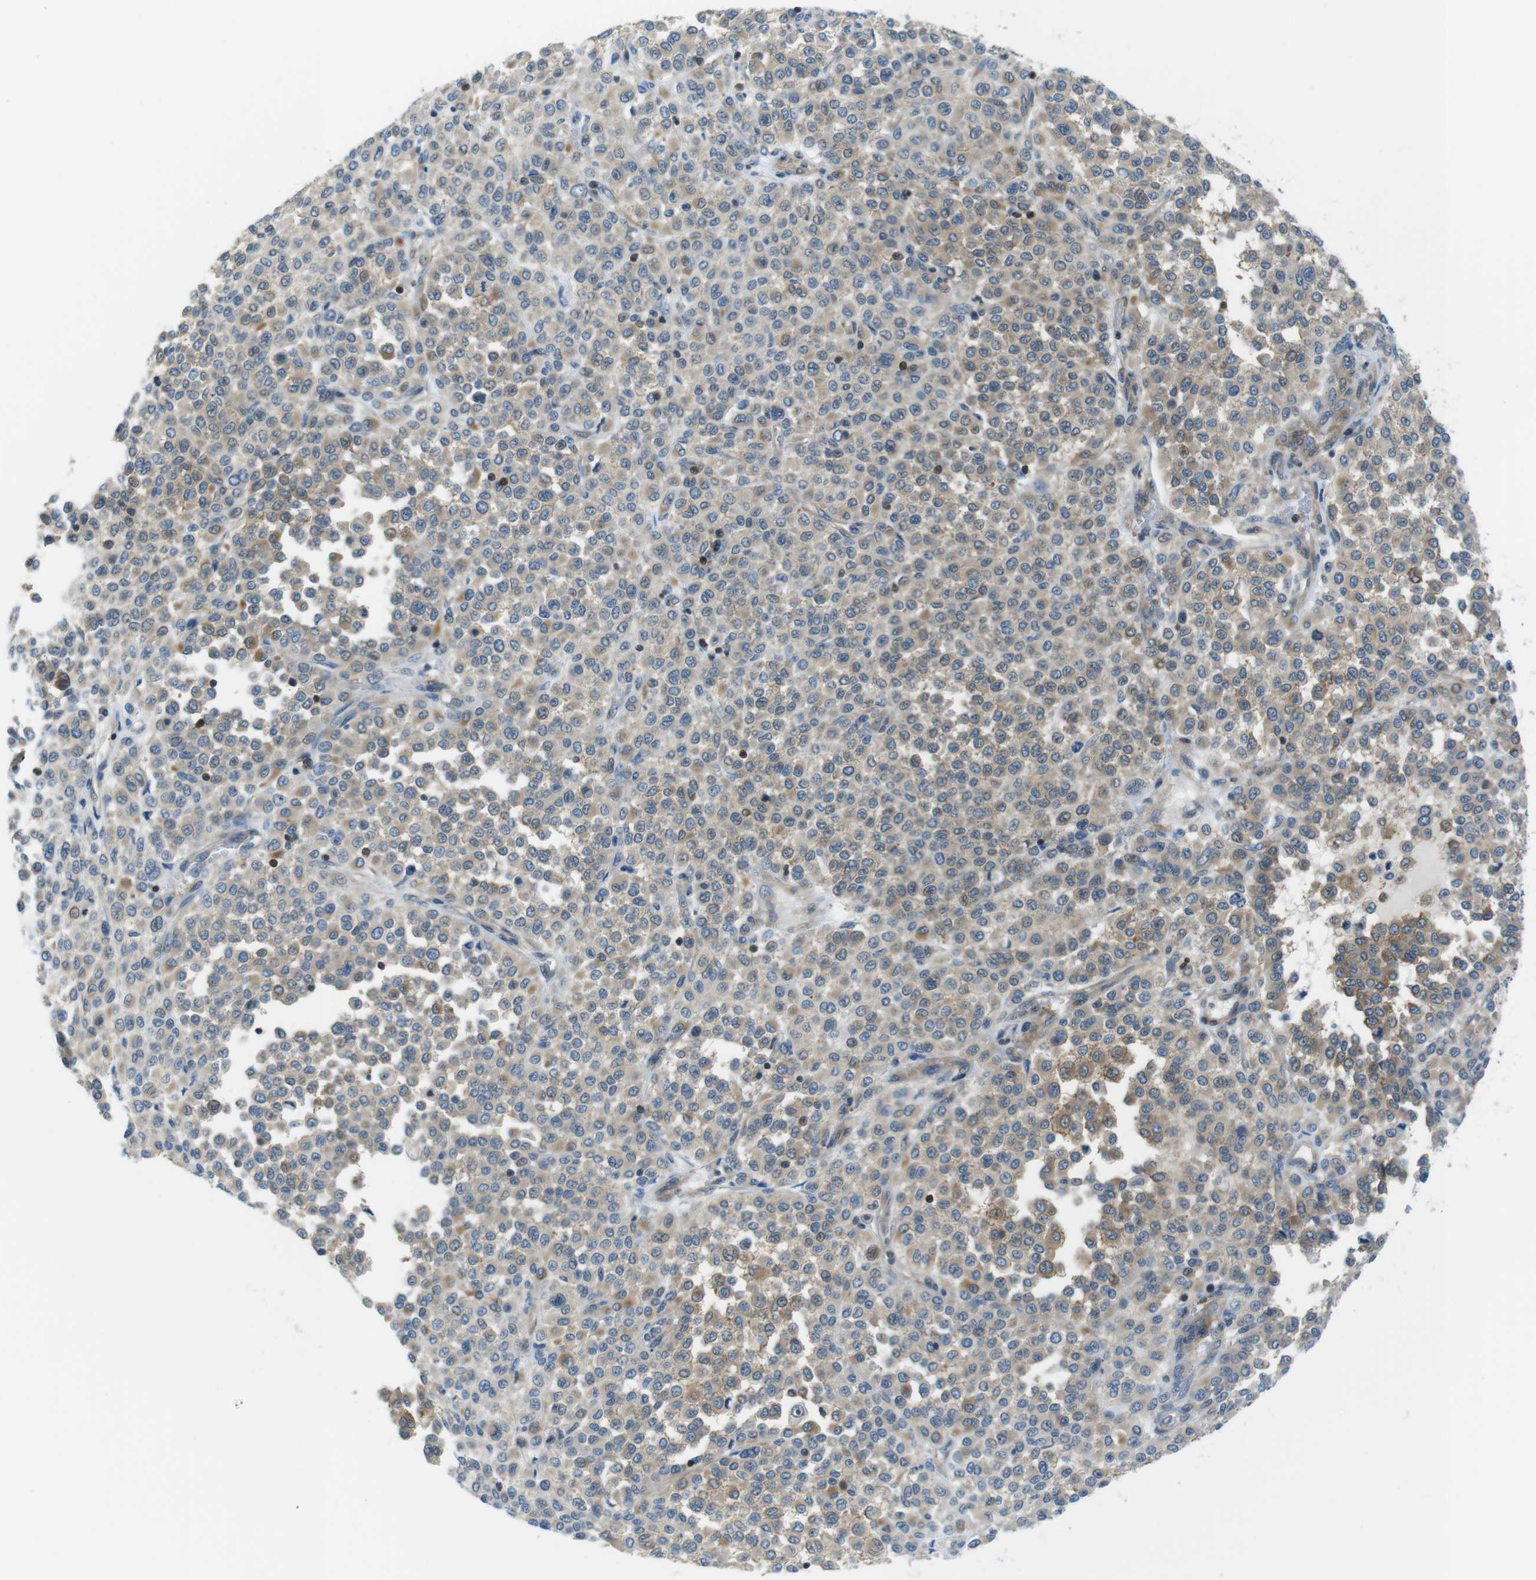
{"staining": {"intensity": "moderate", "quantity": "25%-75%", "location": "cytoplasmic/membranous"}, "tissue": "melanoma", "cell_type": "Tumor cells", "image_type": "cancer", "snomed": [{"axis": "morphology", "description": "Malignant melanoma, Metastatic site"}, {"axis": "topography", "description": "Pancreas"}], "caption": "Melanoma stained with a brown dye displays moderate cytoplasmic/membranous positive positivity in approximately 25%-75% of tumor cells.", "gene": "TES", "patient": {"sex": "female", "age": 30}}